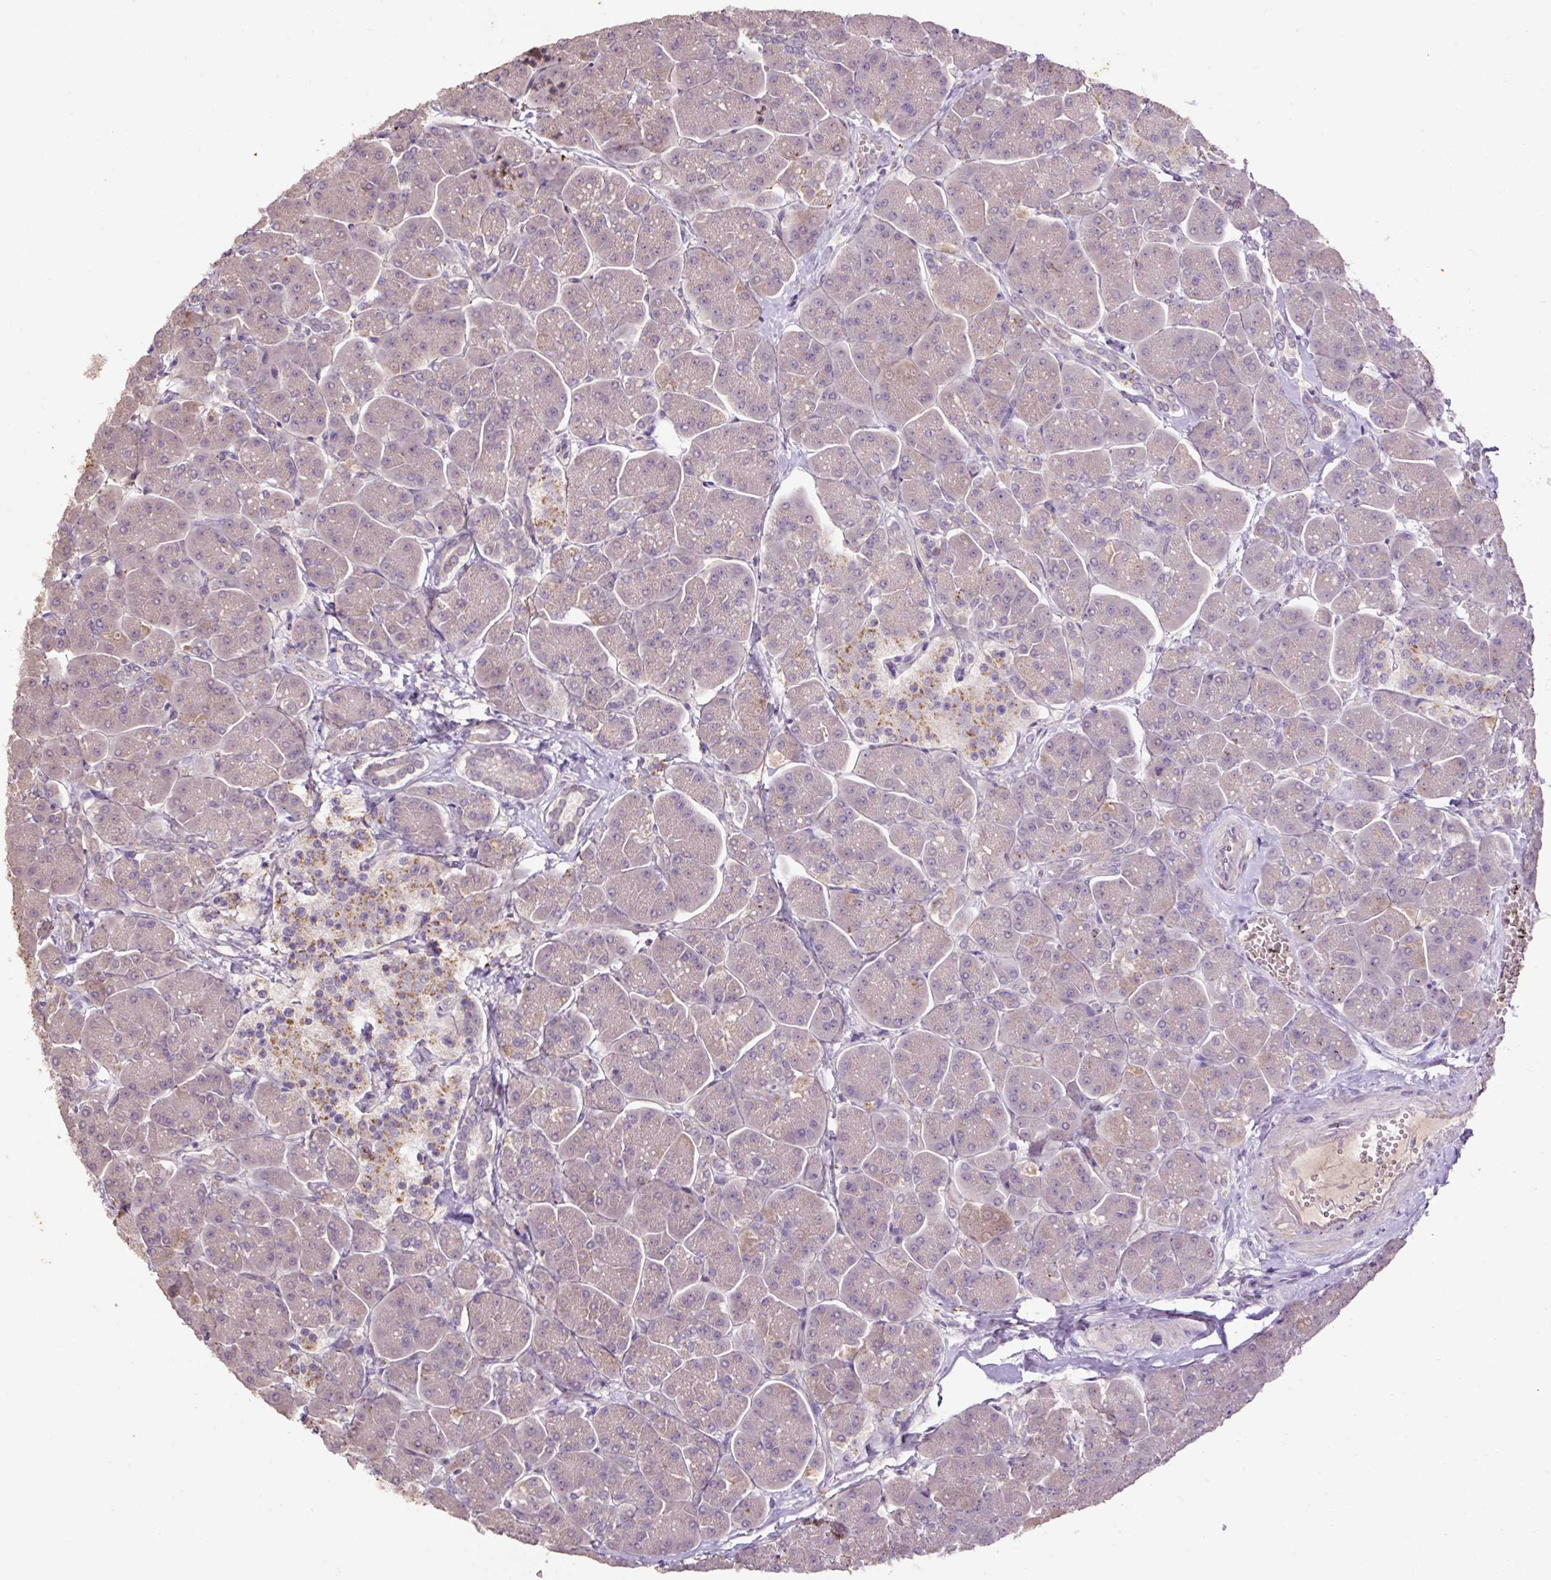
{"staining": {"intensity": "negative", "quantity": "none", "location": "none"}, "tissue": "pancreas", "cell_type": "Exocrine glandular cells", "image_type": "normal", "snomed": [{"axis": "morphology", "description": "Normal tissue, NOS"}, {"axis": "topography", "description": "Pancreas"}, {"axis": "topography", "description": "Peripheral nerve tissue"}], "caption": "IHC image of benign pancreas stained for a protein (brown), which displays no expression in exocrine glandular cells.", "gene": "LRTM2", "patient": {"sex": "male", "age": 54}}